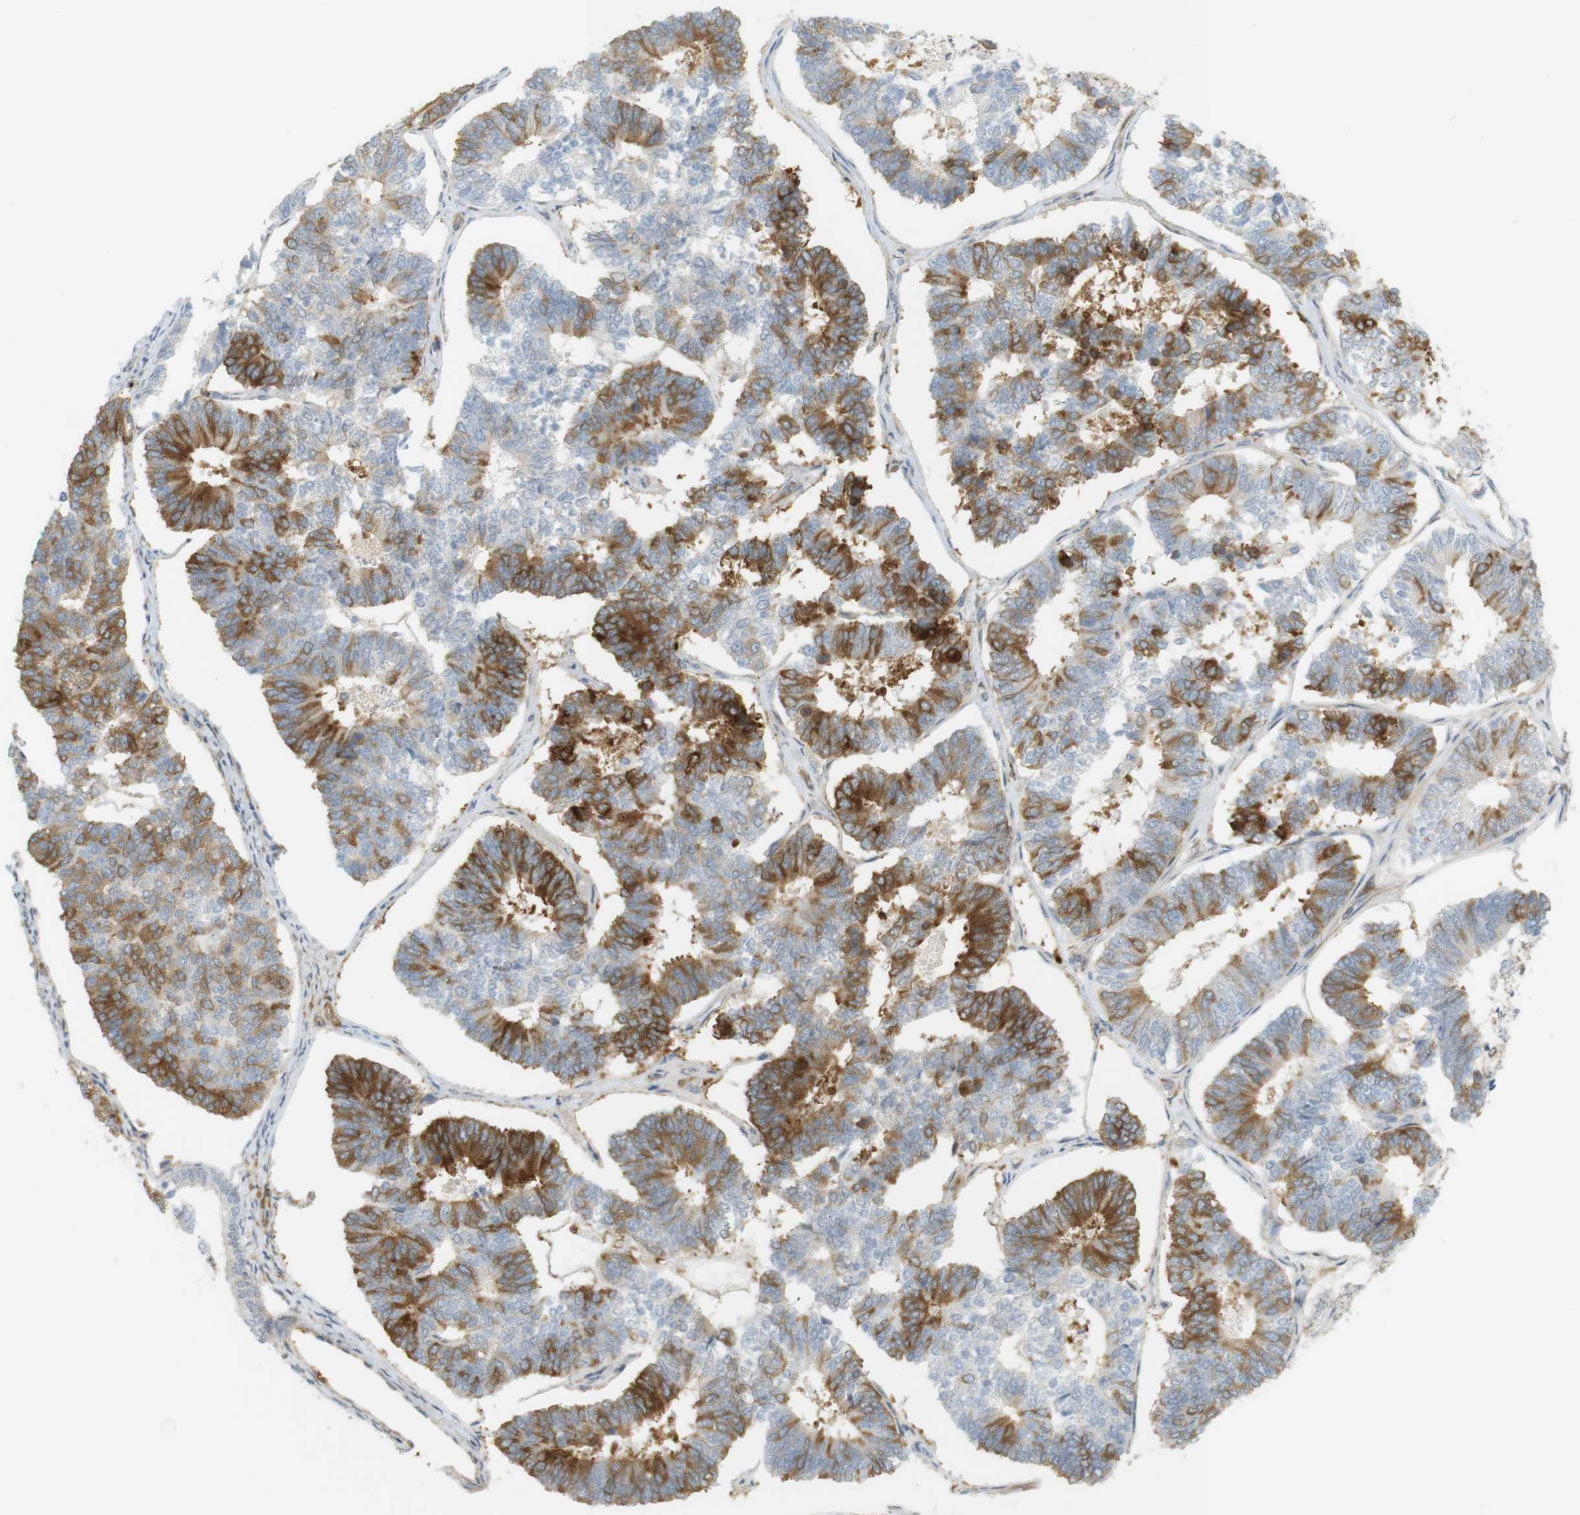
{"staining": {"intensity": "strong", "quantity": "25%-75%", "location": "cytoplasmic/membranous"}, "tissue": "endometrial cancer", "cell_type": "Tumor cells", "image_type": "cancer", "snomed": [{"axis": "morphology", "description": "Adenocarcinoma, NOS"}, {"axis": "topography", "description": "Endometrium"}], "caption": "Strong cytoplasmic/membranous protein staining is identified in approximately 25%-75% of tumor cells in endometrial cancer.", "gene": "PDE3A", "patient": {"sex": "female", "age": 70}}